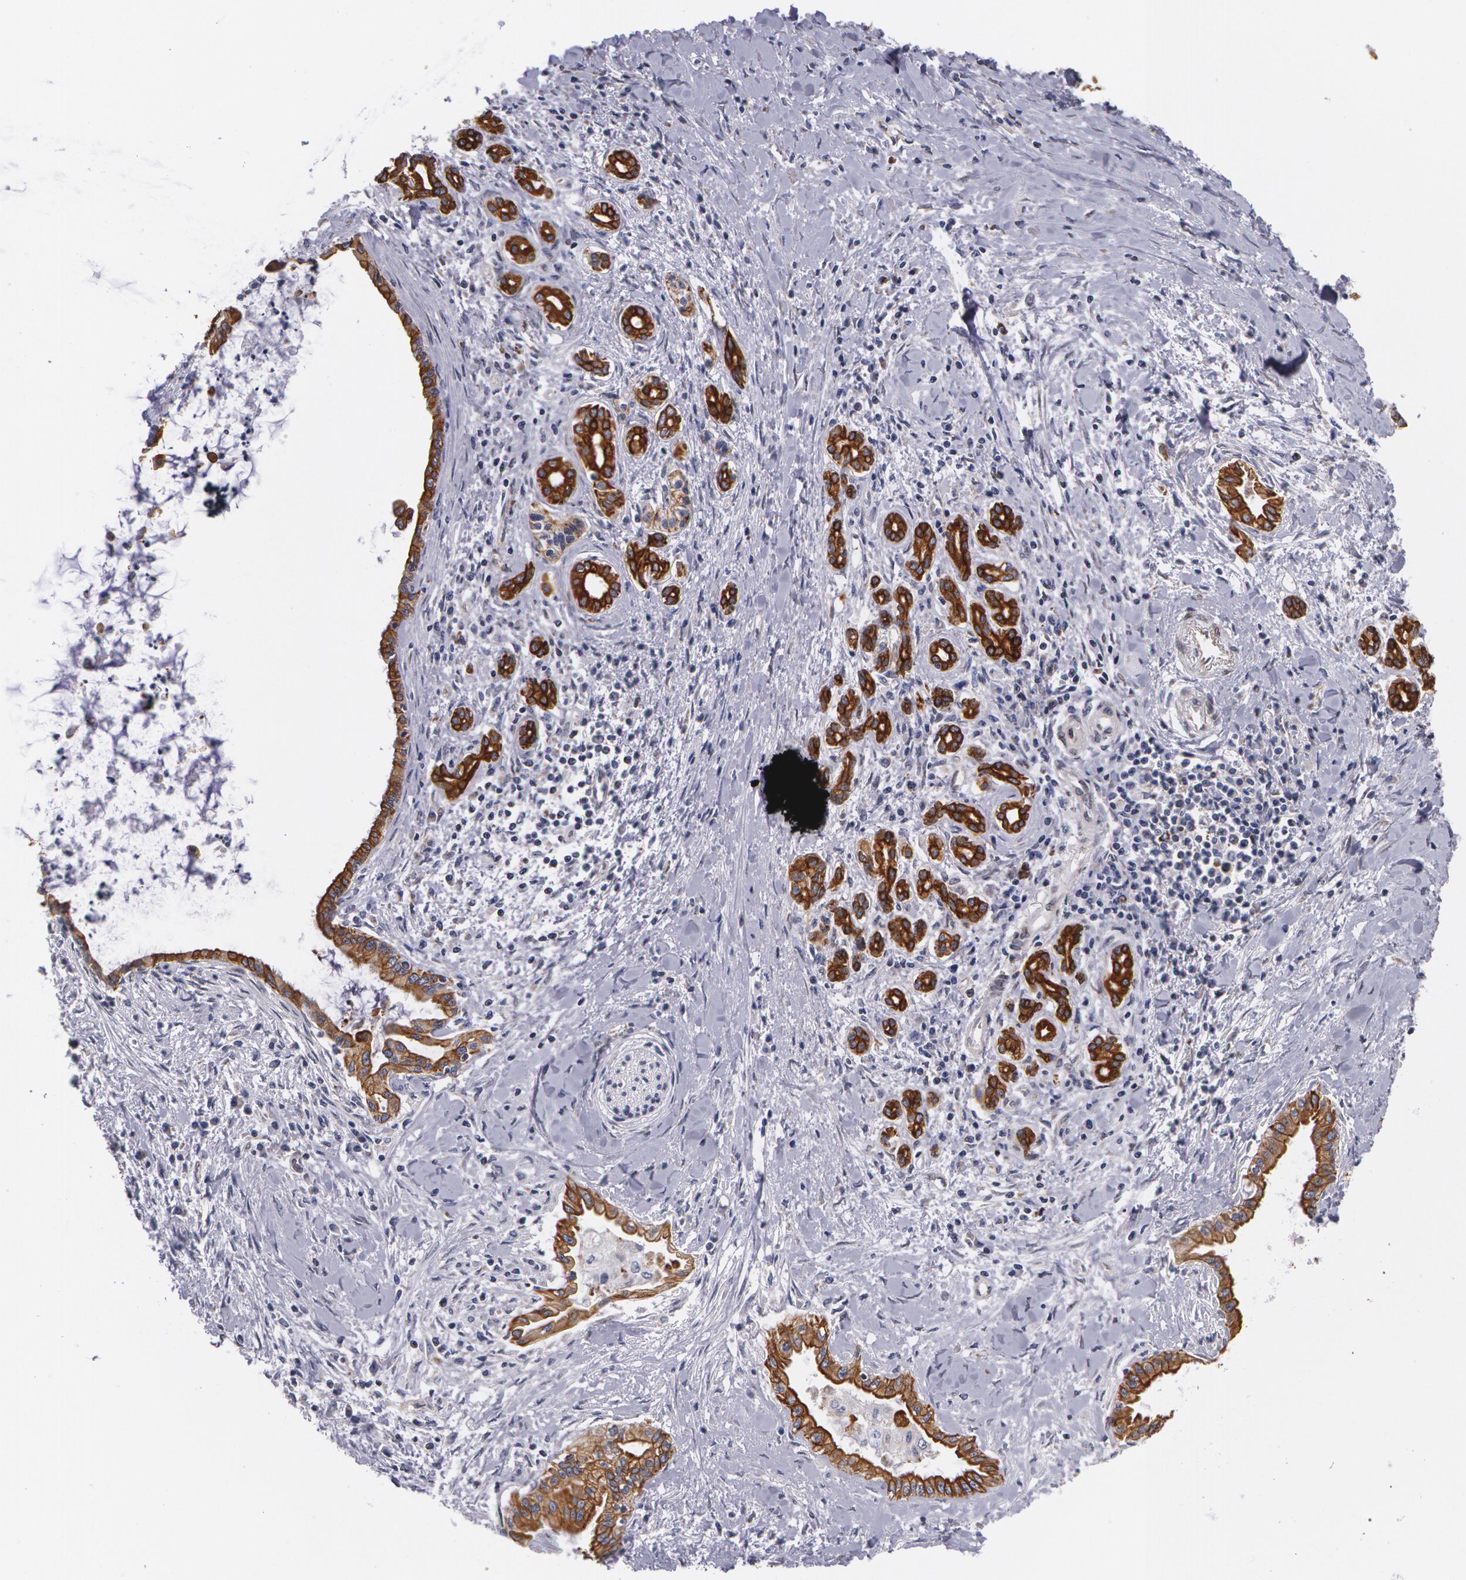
{"staining": {"intensity": "moderate", "quantity": ">75%", "location": "cytoplasmic/membranous"}, "tissue": "pancreatic cancer", "cell_type": "Tumor cells", "image_type": "cancer", "snomed": [{"axis": "morphology", "description": "Adenocarcinoma, NOS"}, {"axis": "topography", "description": "Pancreas"}], "caption": "Tumor cells reveal medium levels of moderate cytoplasmic/membranous positivity in about >75% of cells in pancreatic adenocarcinoma.", "gene": "KRT18", "patient": {"sex": "female", "age": 64}}